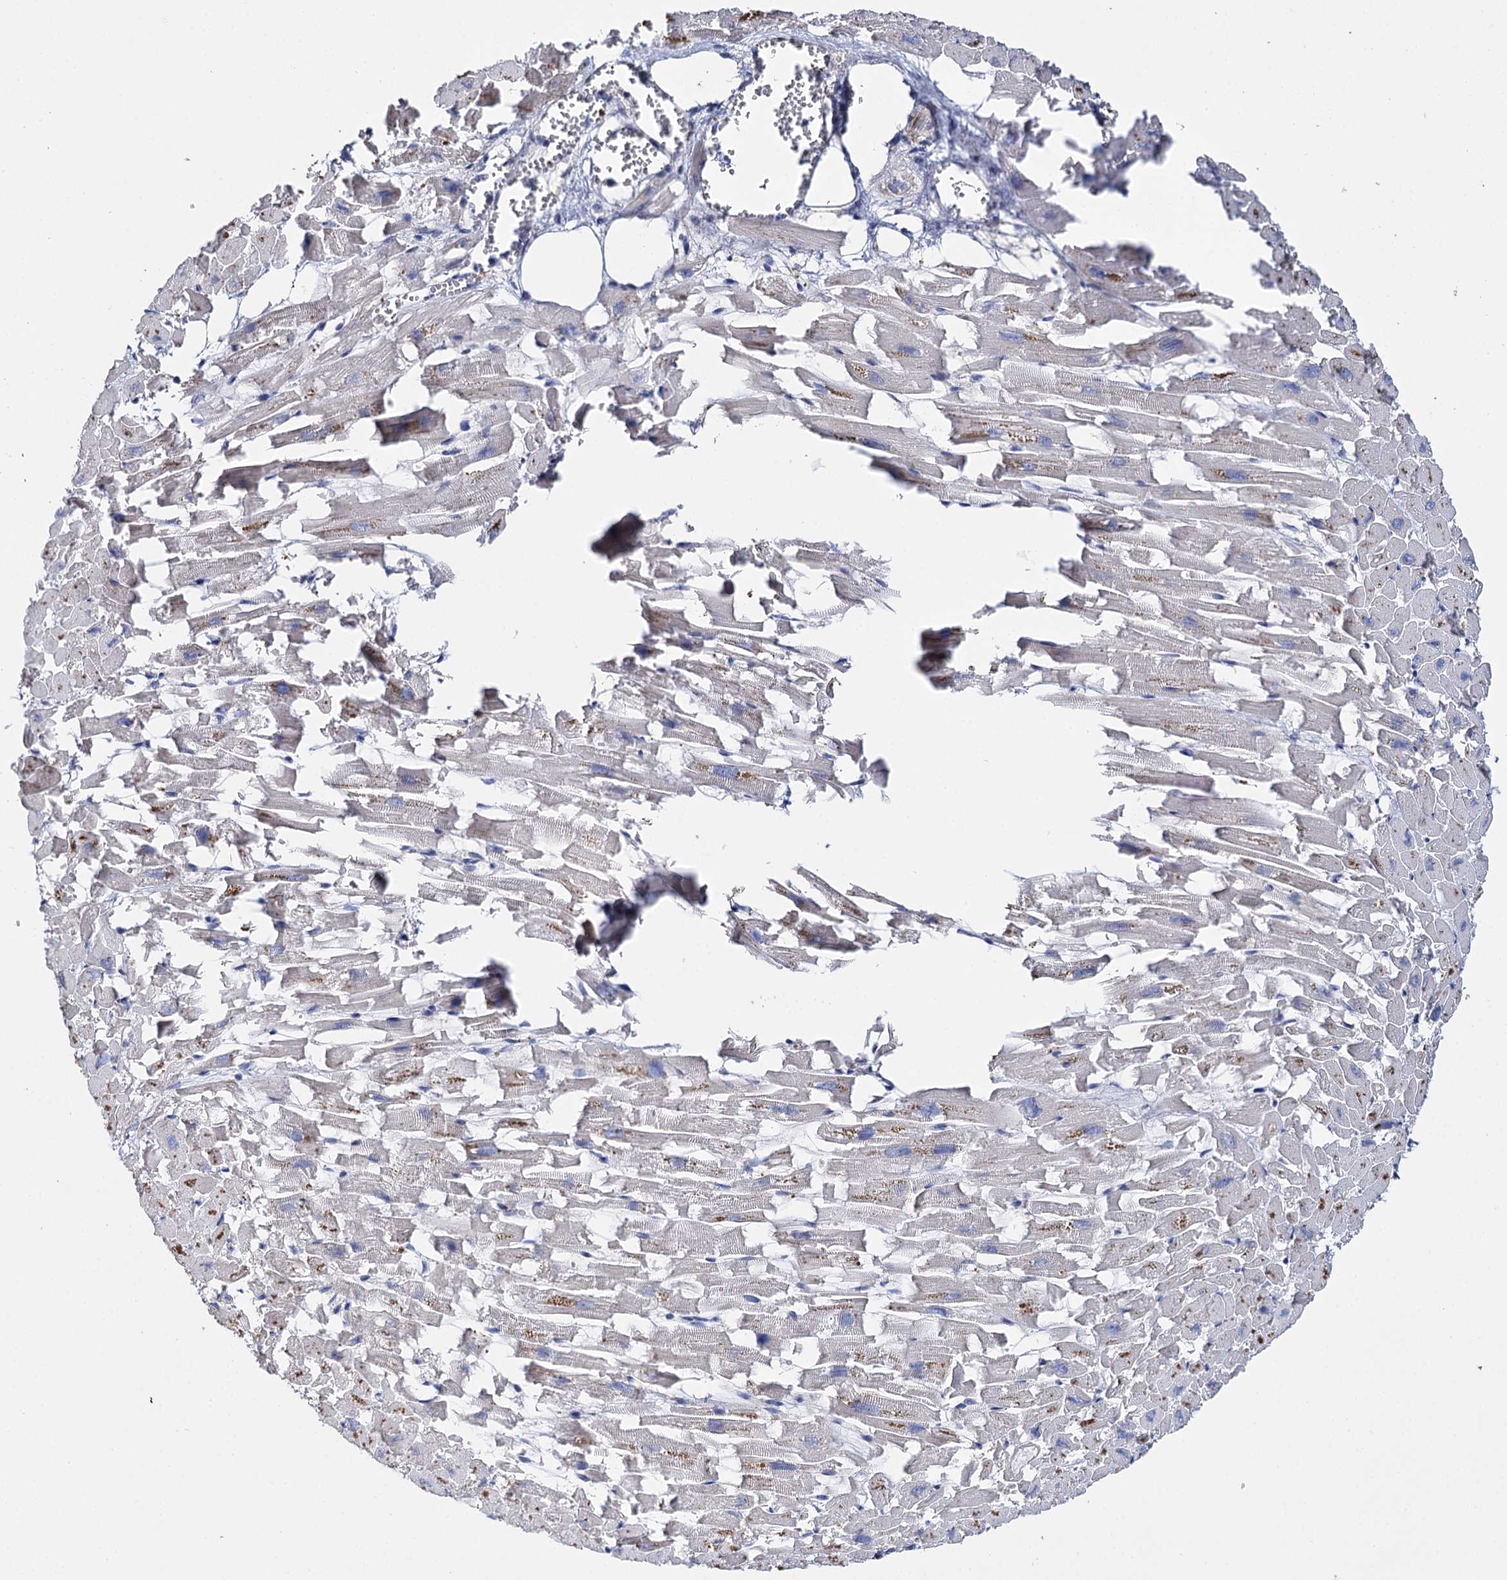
{"staining": {"intensity": "negative", "quantity": "none", "location": "none"}, "tissue": "heart muscle", "cell_type": "Cardiomyocytes", "image_type": "normal", "snomed": [{"axis": "morphology", "description": "Normal tissue, NOS"}, {"axis": "topography", "description": "Heart"}], "caption": "Immunohistochemistry (IHC) micrograph of normal heart muscle: human heart muscle stained with DAB demonstrates no significant protein positivity in cardiomyocytes.", "gene": "DNAH6", "patient": {"sex": "female", "age": 64}}